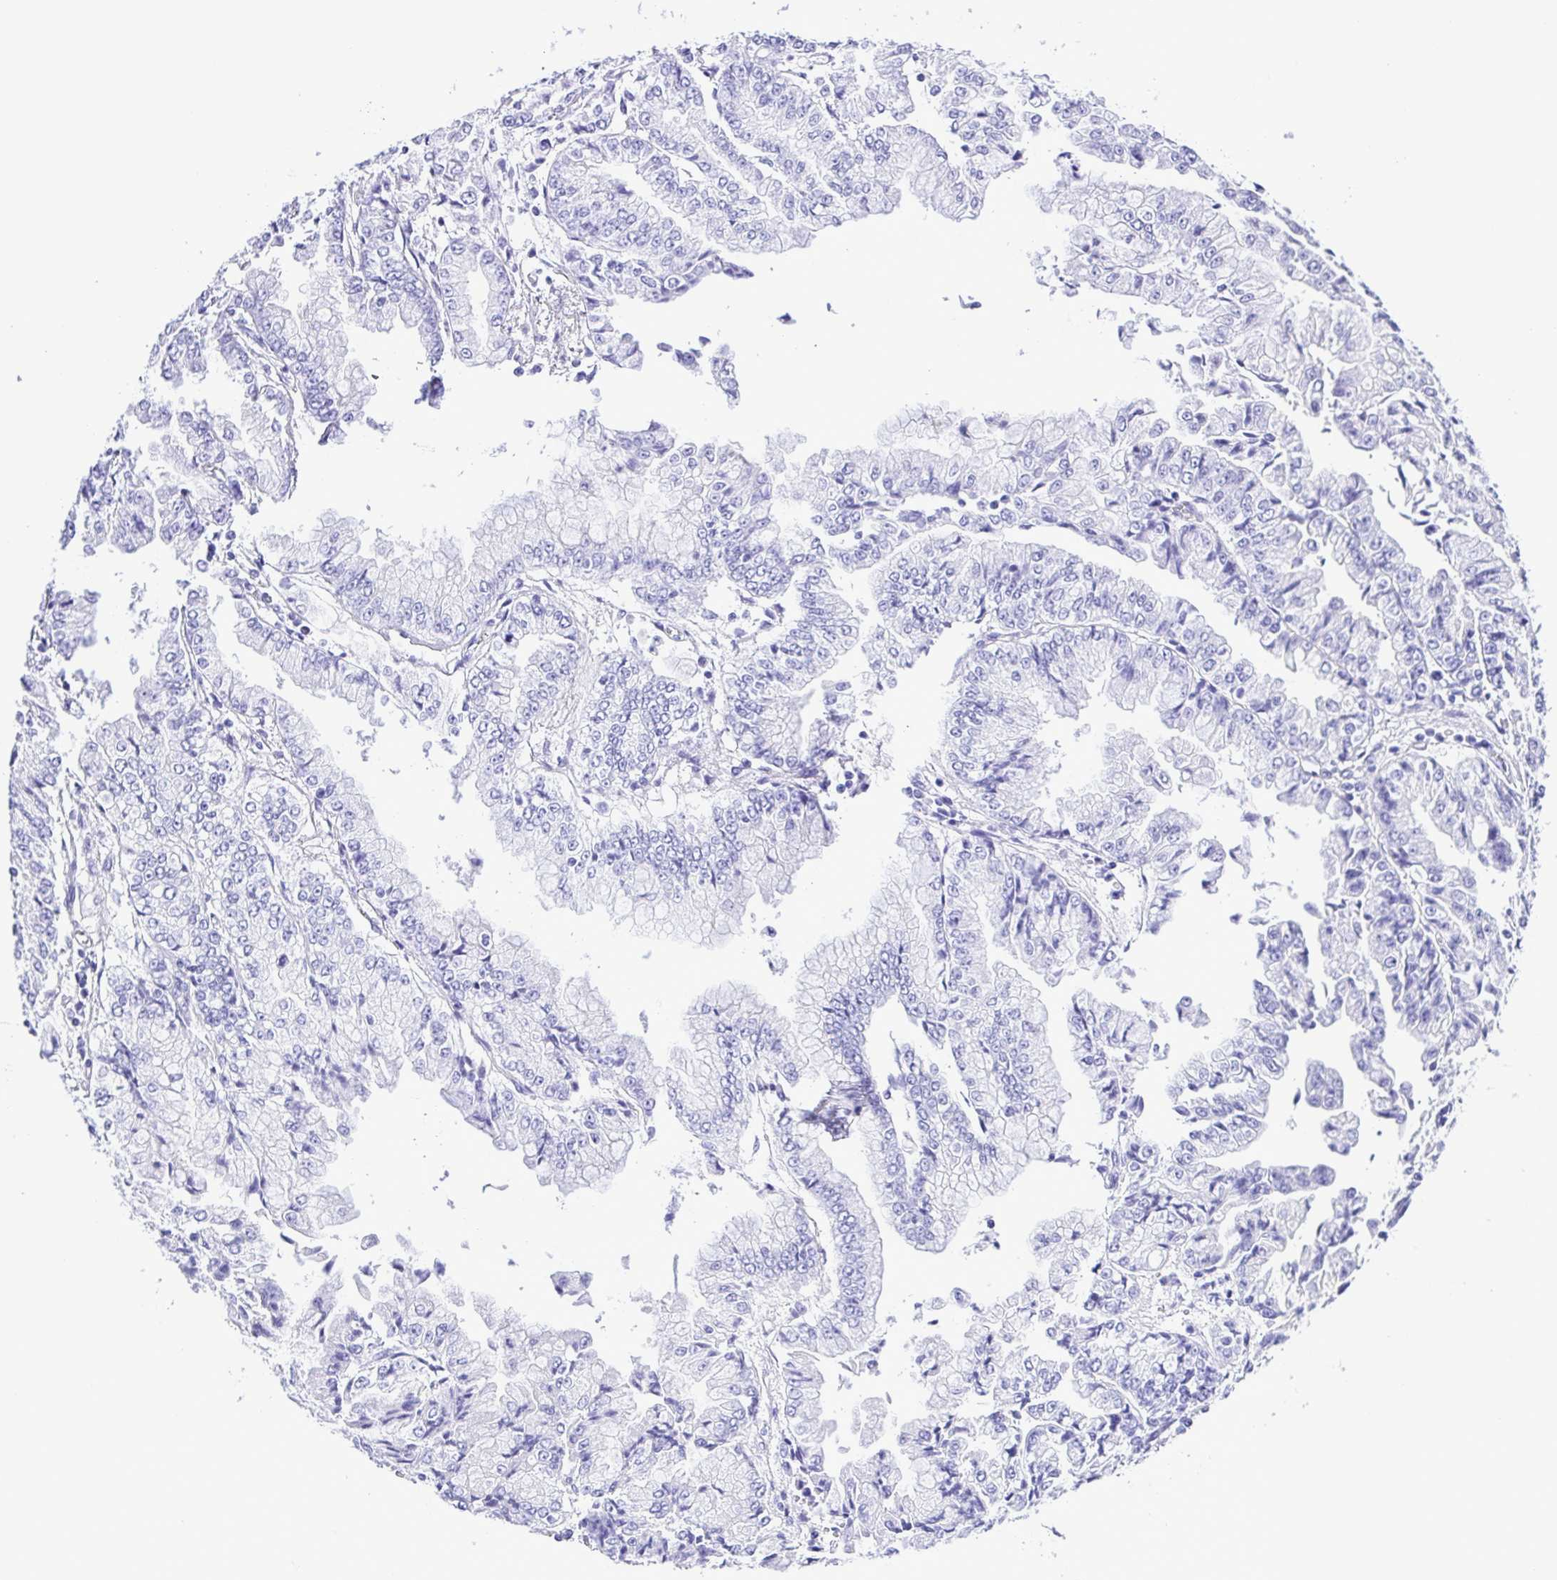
{"staining": {"intensity": "negative", "quantity": "none", "location": "none"}, "tissue": "stomach cancer", "cell_type": "Tumor cells", "image_type": "cancer", "snomed": [{"axis": "morphology", "description": "Adenocarcinoma, NOS"}, {"axis": "topography", "description": "Stomach, upper"}], "caption": "This is an IHC histopathology image of adenocarcinoma (stomach). There is no positivity in tumor cells.", "gene": "SYT1", "patient": {"sex": "female", "age": 74}}